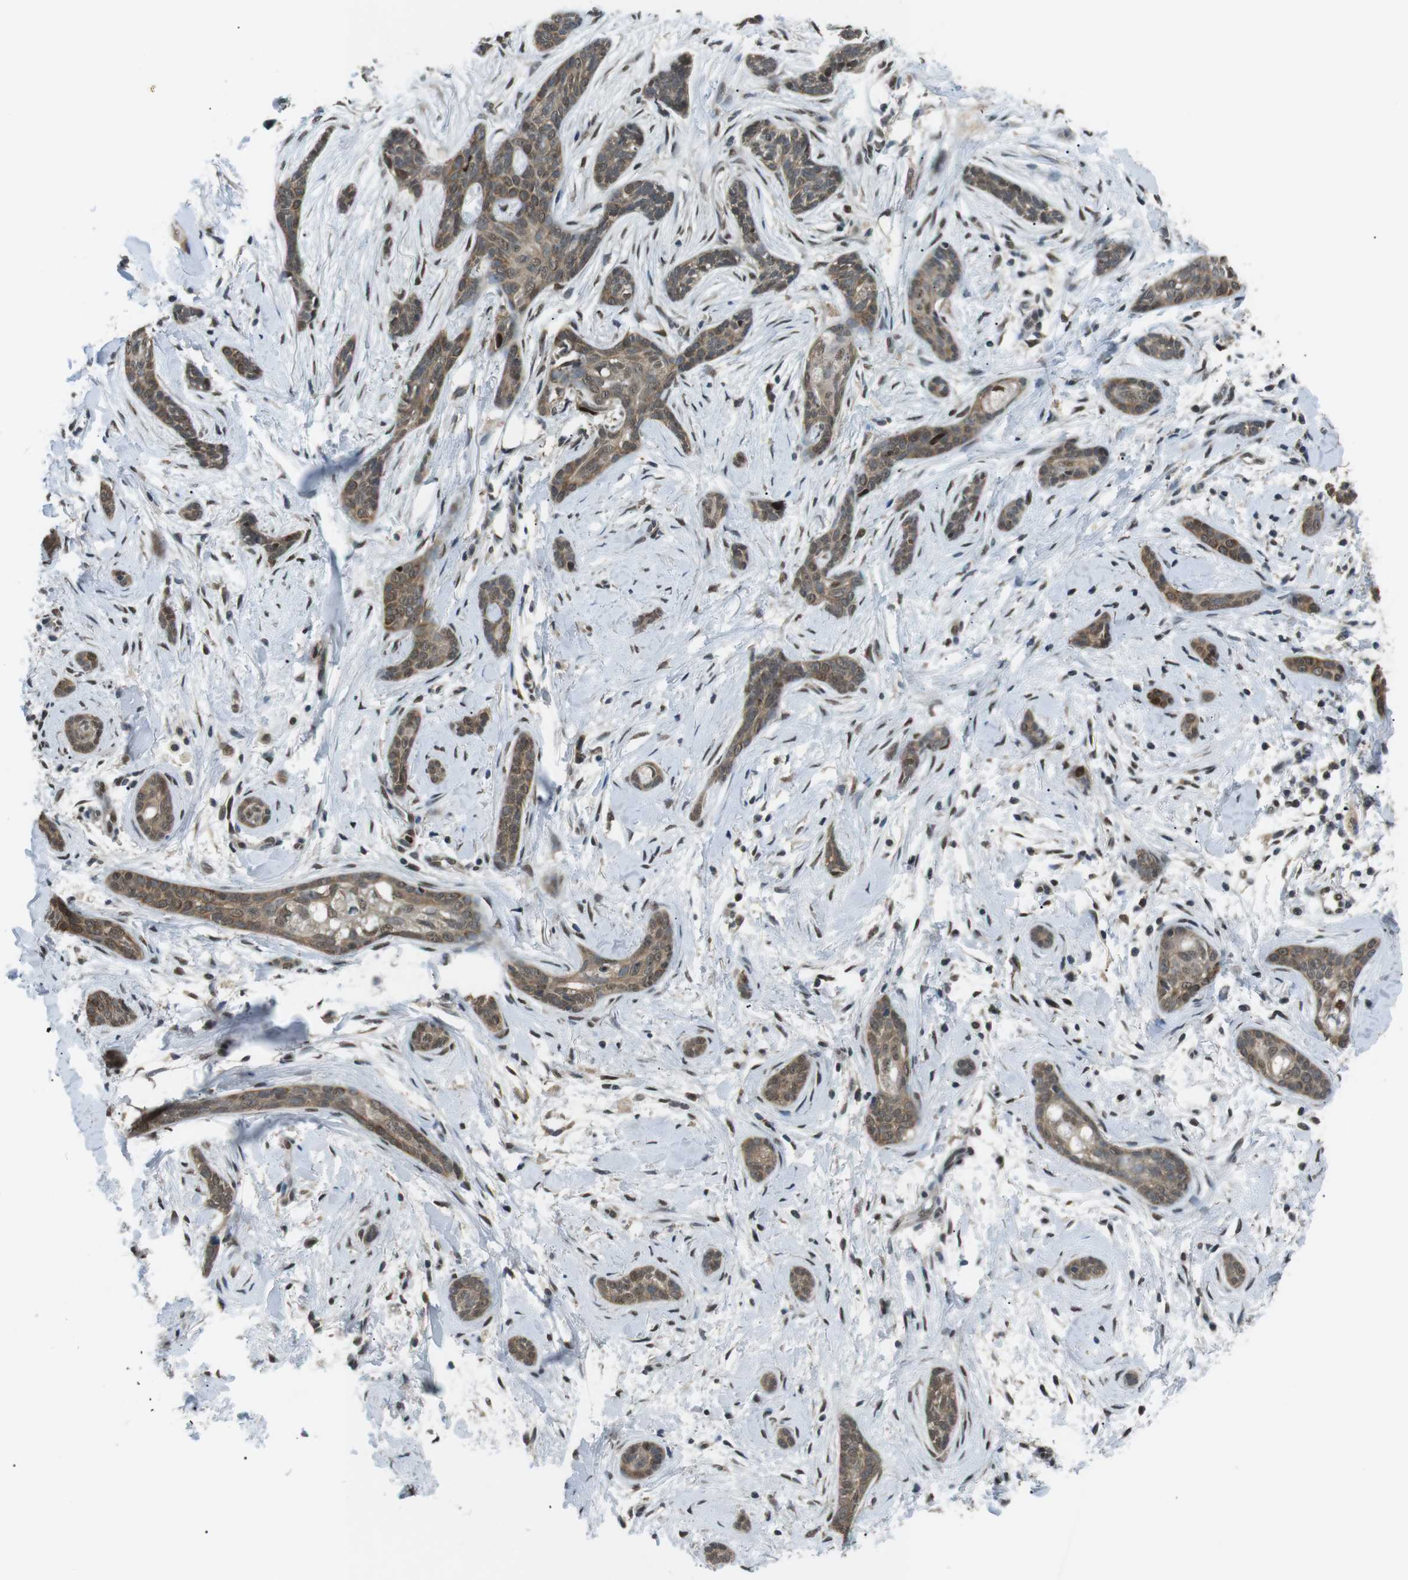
{"staining": {"intensity": "moderate", "quantity": ">75%", "location": "cytoplasmic/membranous,nuclear"}, "tissue": "skin cancer", "cell_type": "Tumor cells", "image_type": "cancer", "snomed": [{"axis": "morphology", "description": "Basal cell carcinoma"}, {"axis": "morphology", "description": "Adnexal tumor, benign"}, {"axis": "topography", "description": "Skin"}], "caption": "Immunohistochemical staining of basal cell carcinoma (skin) reveals medium levels of moderate cytoplasmic/membranous and nuclear expression in approximately >75% of tumor cells.", "gene": "ORAI3", "patient": {"sex": "female", "age": 42}}